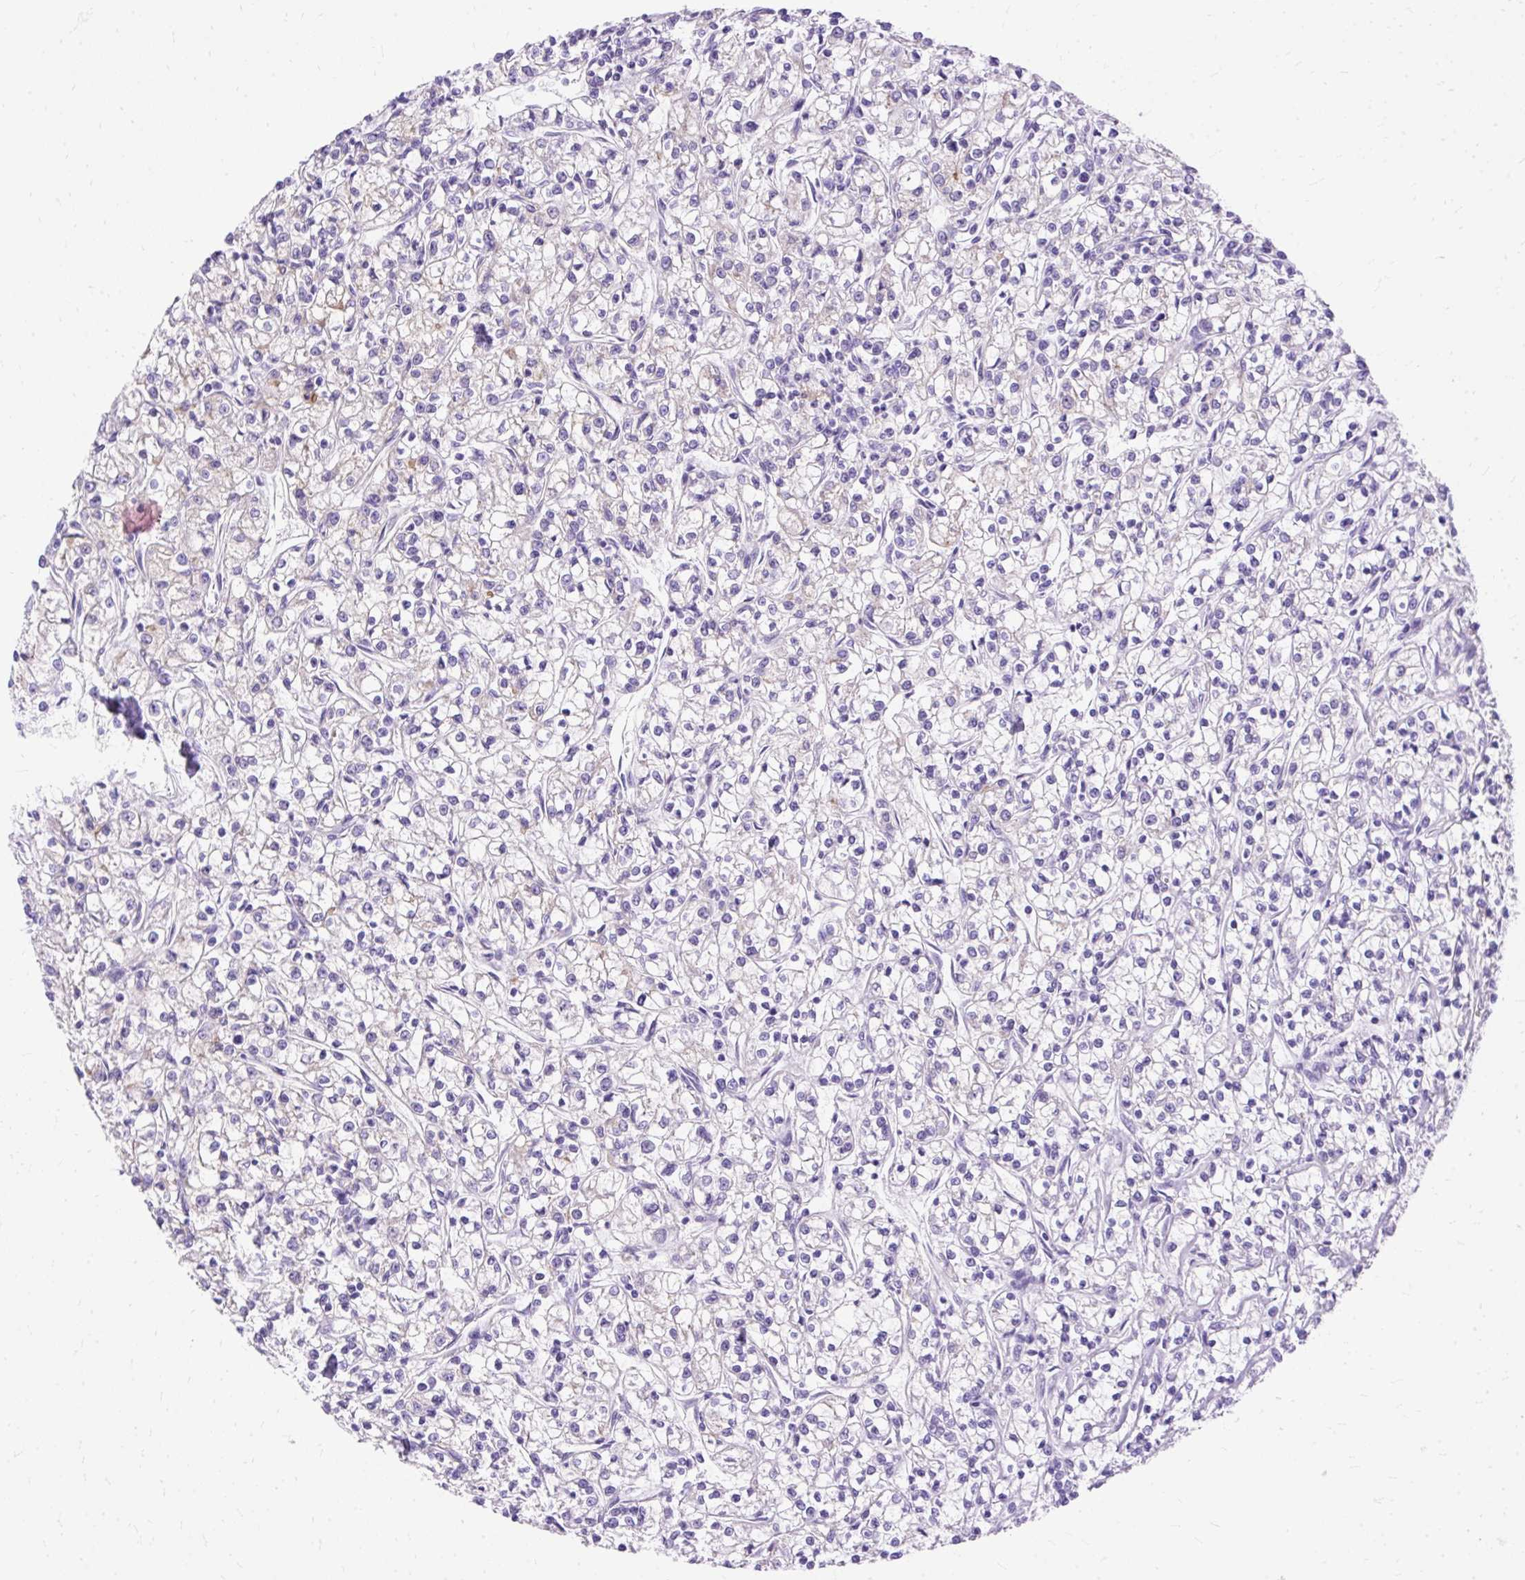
{"staining": {"intensity": "negative", "quantity": "none", "location": "none"}, "tissue": "renal cancer", "cell_type": "Tumor cells", "image_type": "cancer", "snomed": [{"axis": "morphology", "description": "Adenocarcinoma, NOS"}, {"axis": "topography", "description": "Kidney"}], "caption": "Protein analysis of adenocarcinoma (renal) demonstrates no significant positivity in tumor cells.", "gene": "MYO6", "patient": {"sex": "female", "age": 59}}